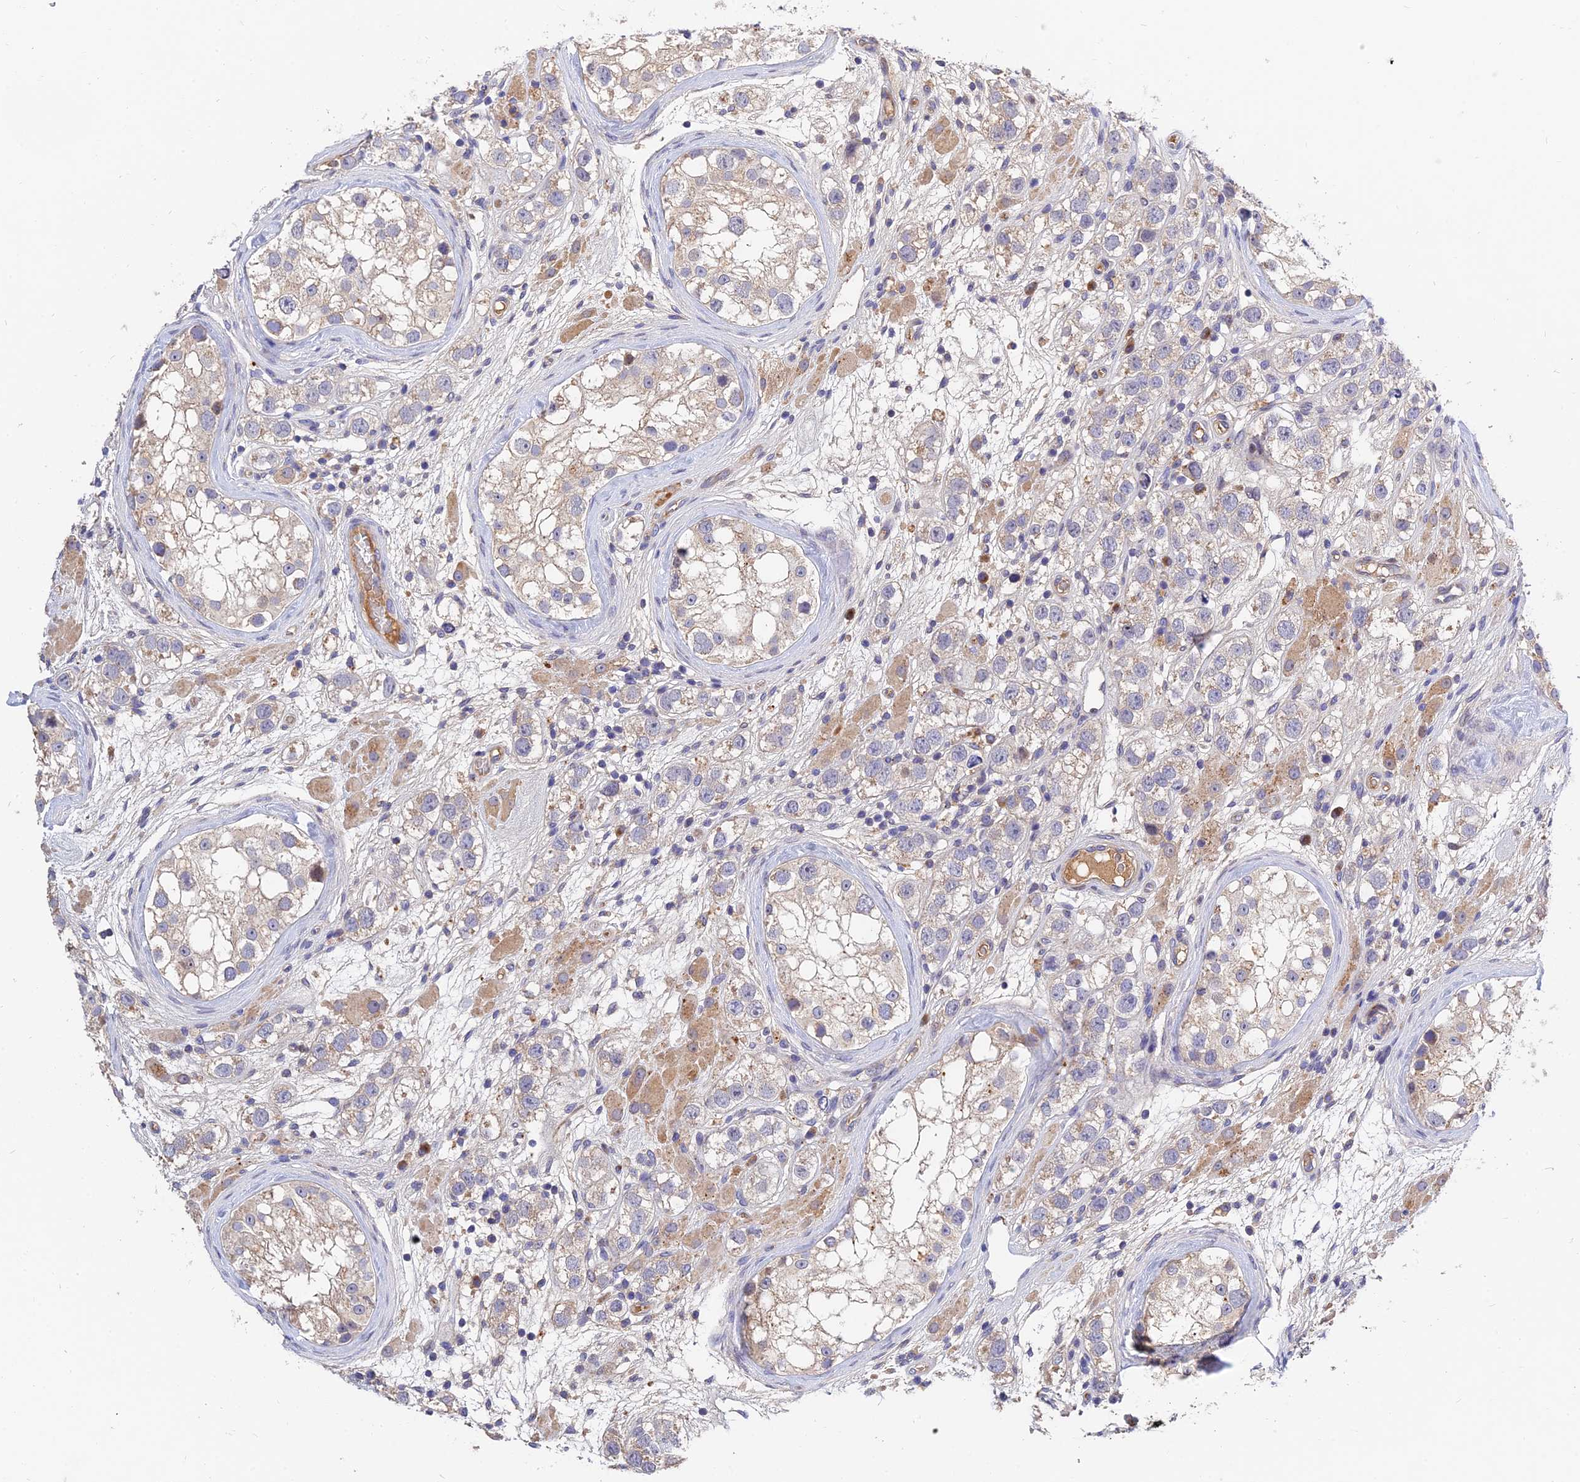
{"staining": {"intensity": "negative", "quantity": "none", "location": "none"}, "tissue": "testis cancer", "cell_type": "Tumor cells", "image_type": "cancer", "snomed": [{"axis": "morphology", "description": "Seminoma, NOS"}, {"axis": "topography", "description": "Testis"}], "caption": "Immunohistochemistry (IHC) of testis cancer displays no expression in tumor cells.", "gene": "MRPL35", "patient": {"sex": "male", "age": 28}}